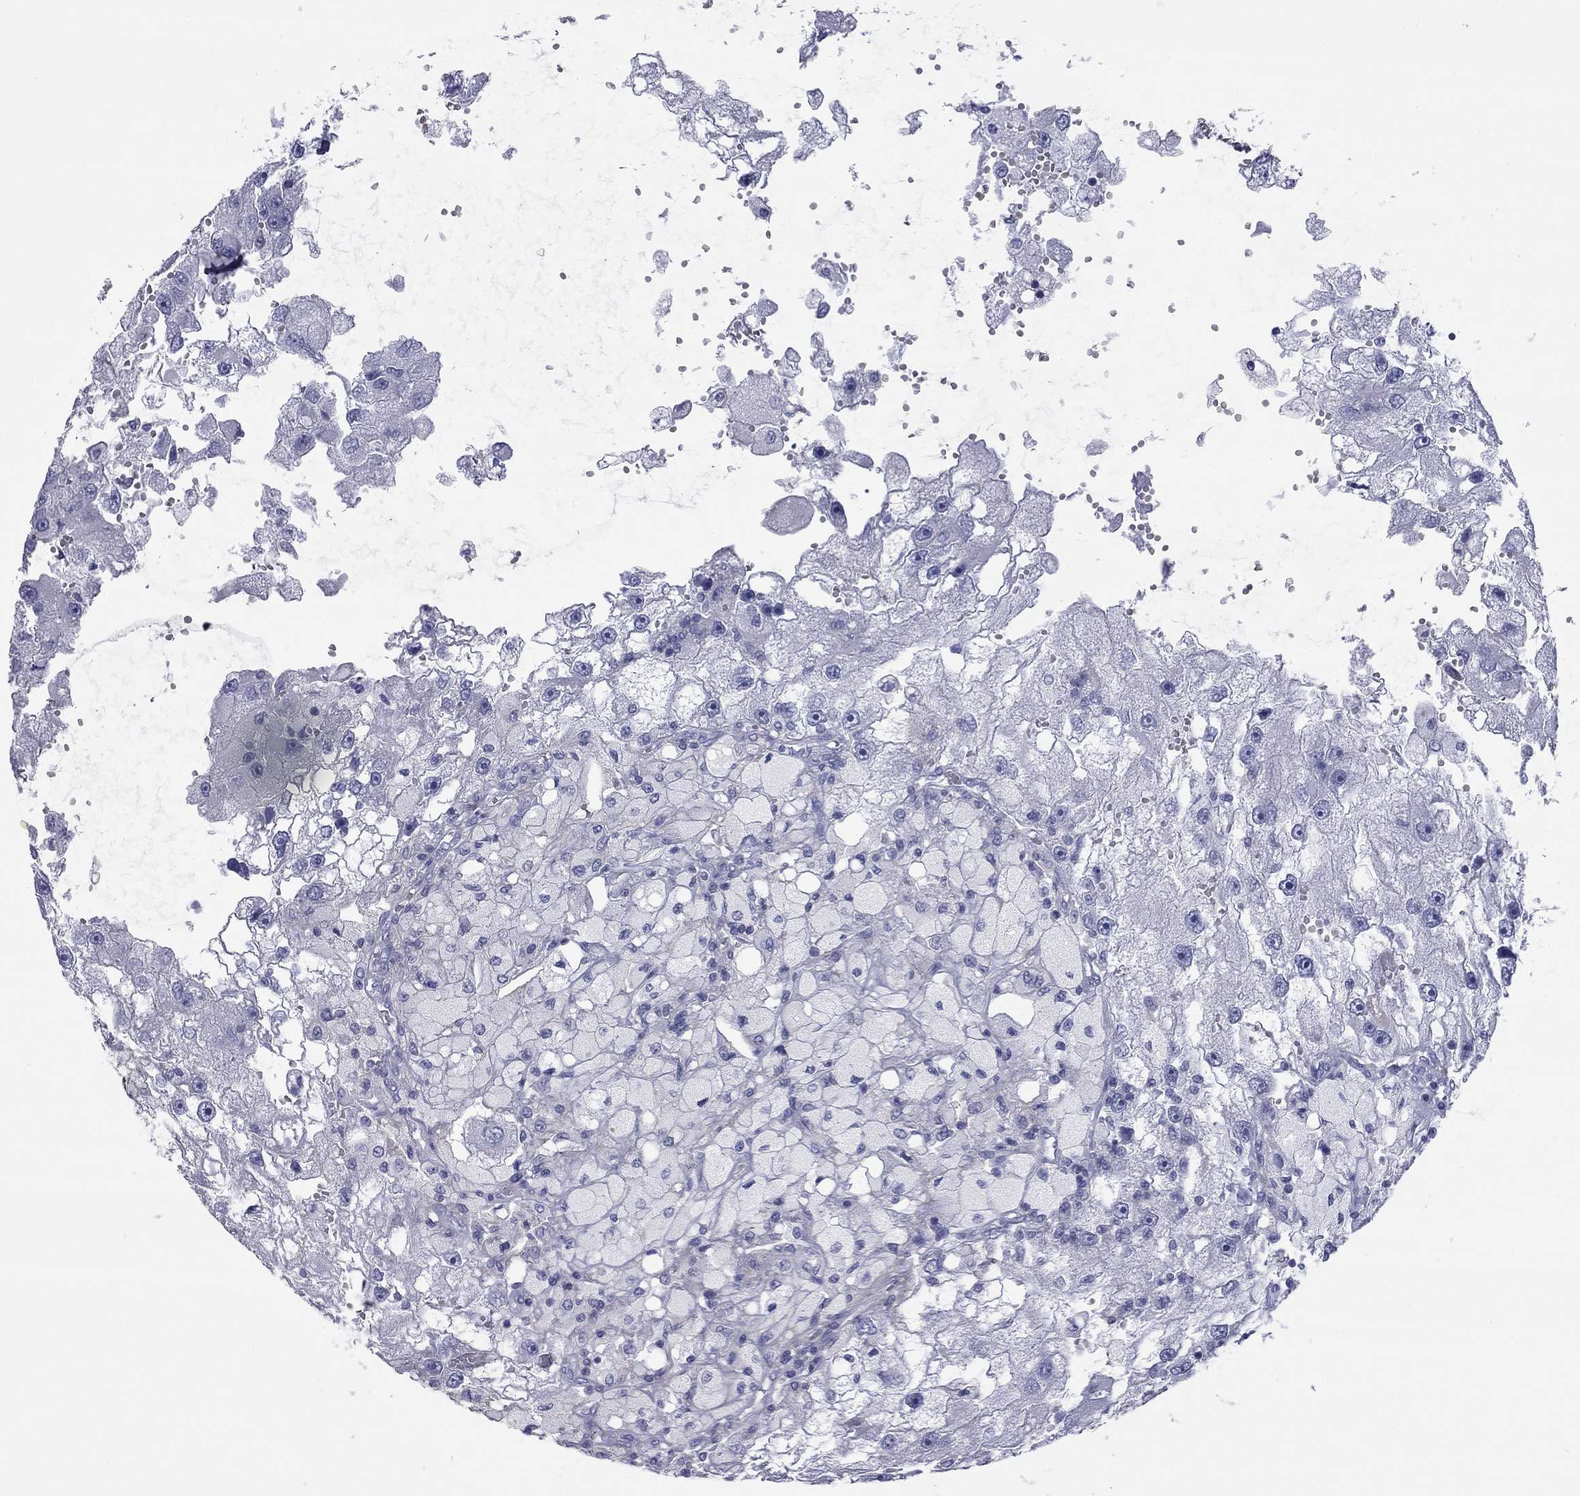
{"staining": {"intensity": "negative", "quantity": "none", "location": "none"}, "tissue": "renal cancer", "cell_type": "Tumor cells", "image_type": "cancer", "snomed": [{"axis": "morphology", "description": "Adenocarcinoma, NOS"}, {"axis": "topography", "description": "Kidney"}], "caption": "Immunohistochemistry (IHC) micrograph of adenocarcinoma (renal) stained for a protein (brown), which reveals no positivity in tumor cells.", "gene": "ACTL7B", "patient": {"sex": "male", "age": 63}}